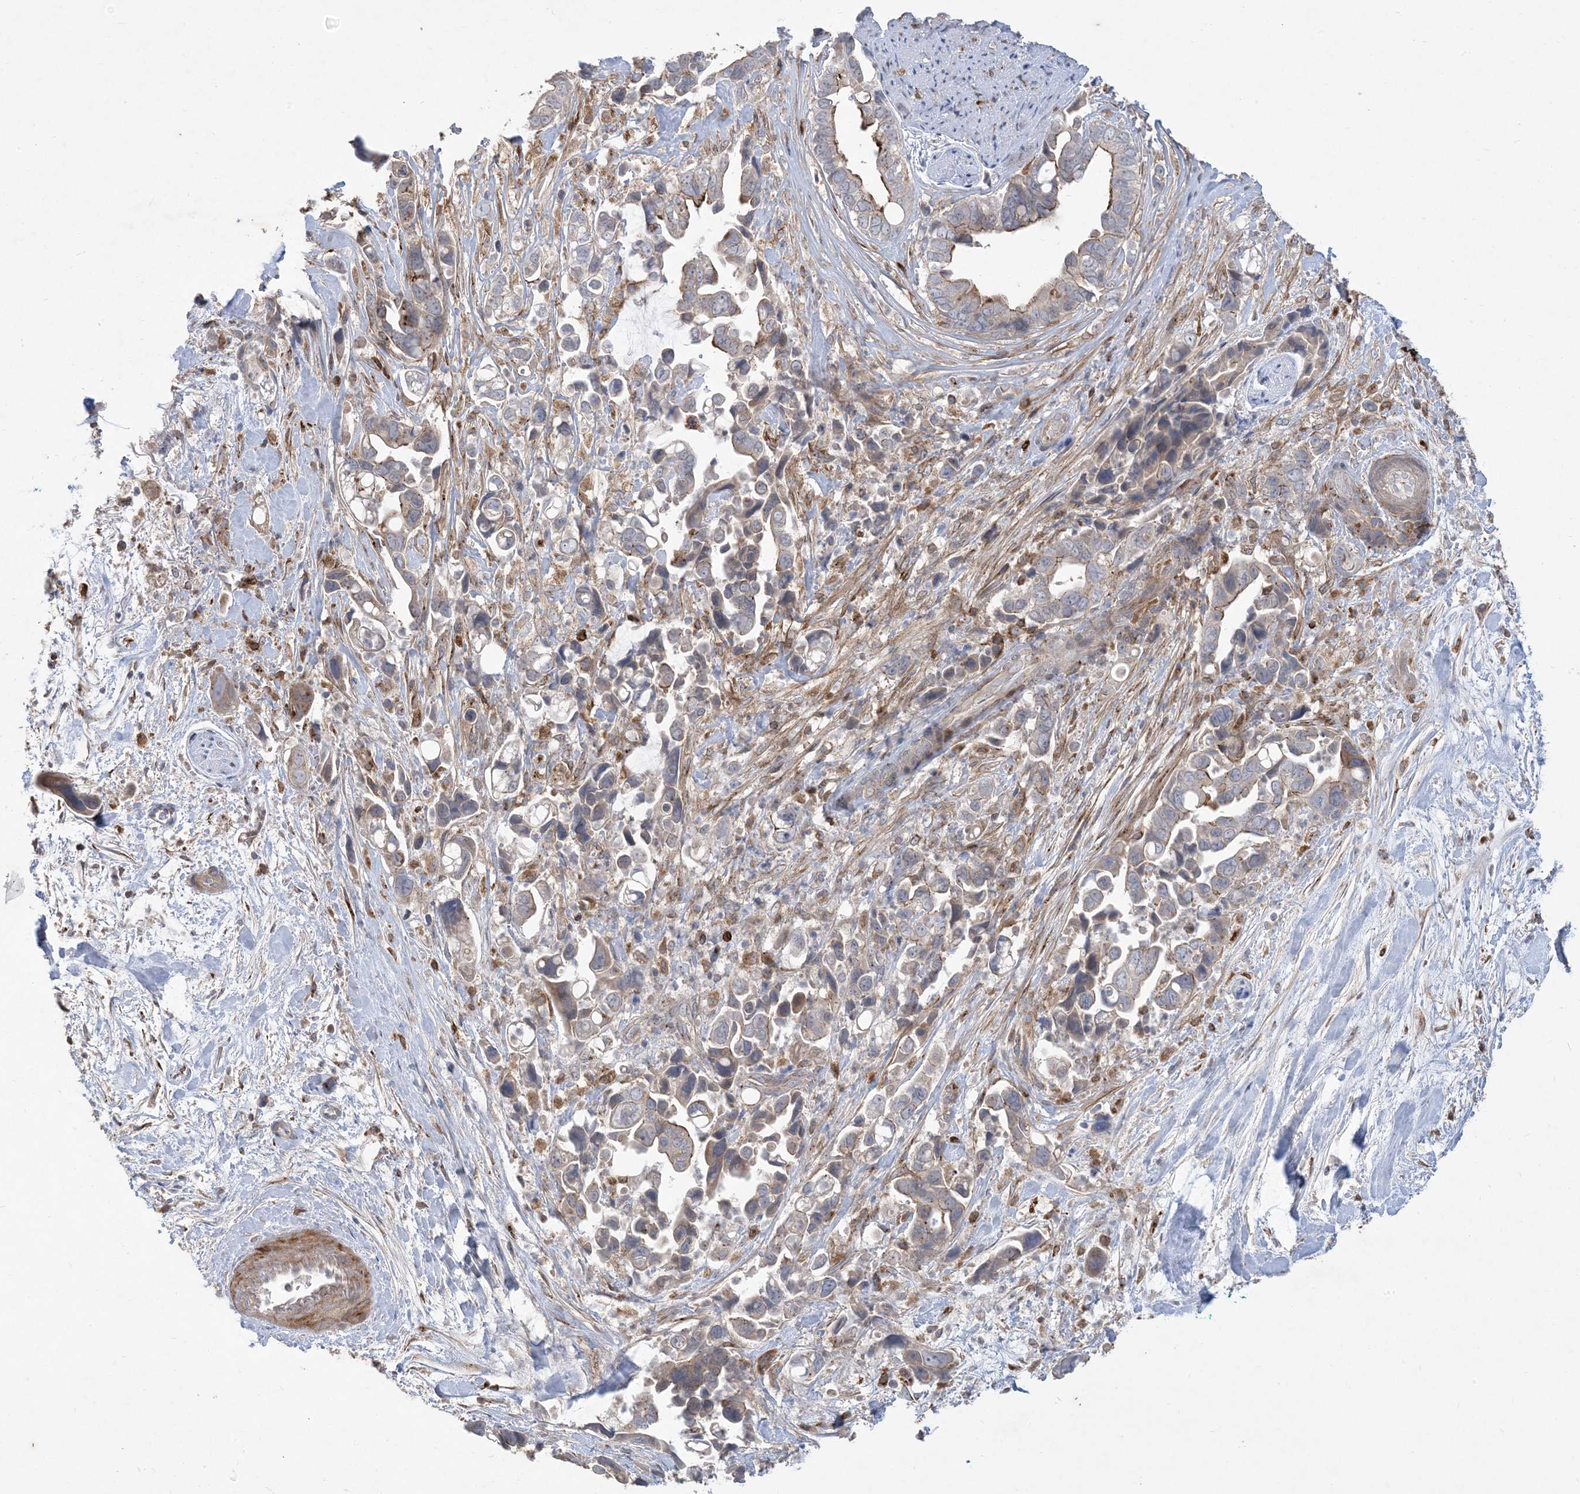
{"staining": {"intensity": "moderate", "quantity": "<25%", "location": "cytoplasmic/membranous"}, "tissue": "pancreatic cancer", "cell_type": "Tumor cells", "image_type": "cancer", "snomed": [{"axis": "morphology", "description": "Adenocarcinoma, NOS"}, {"axis": "topography", "description": "Pancreas"}], "caption": "Immunohistochemical staining of human pancreatic cancer displays moderate cytoplasmic/membranous protein expression in approximately <25% of tumor cells.", "gene": "MASP2", "patient": {"sex": "female", "age": 72}}